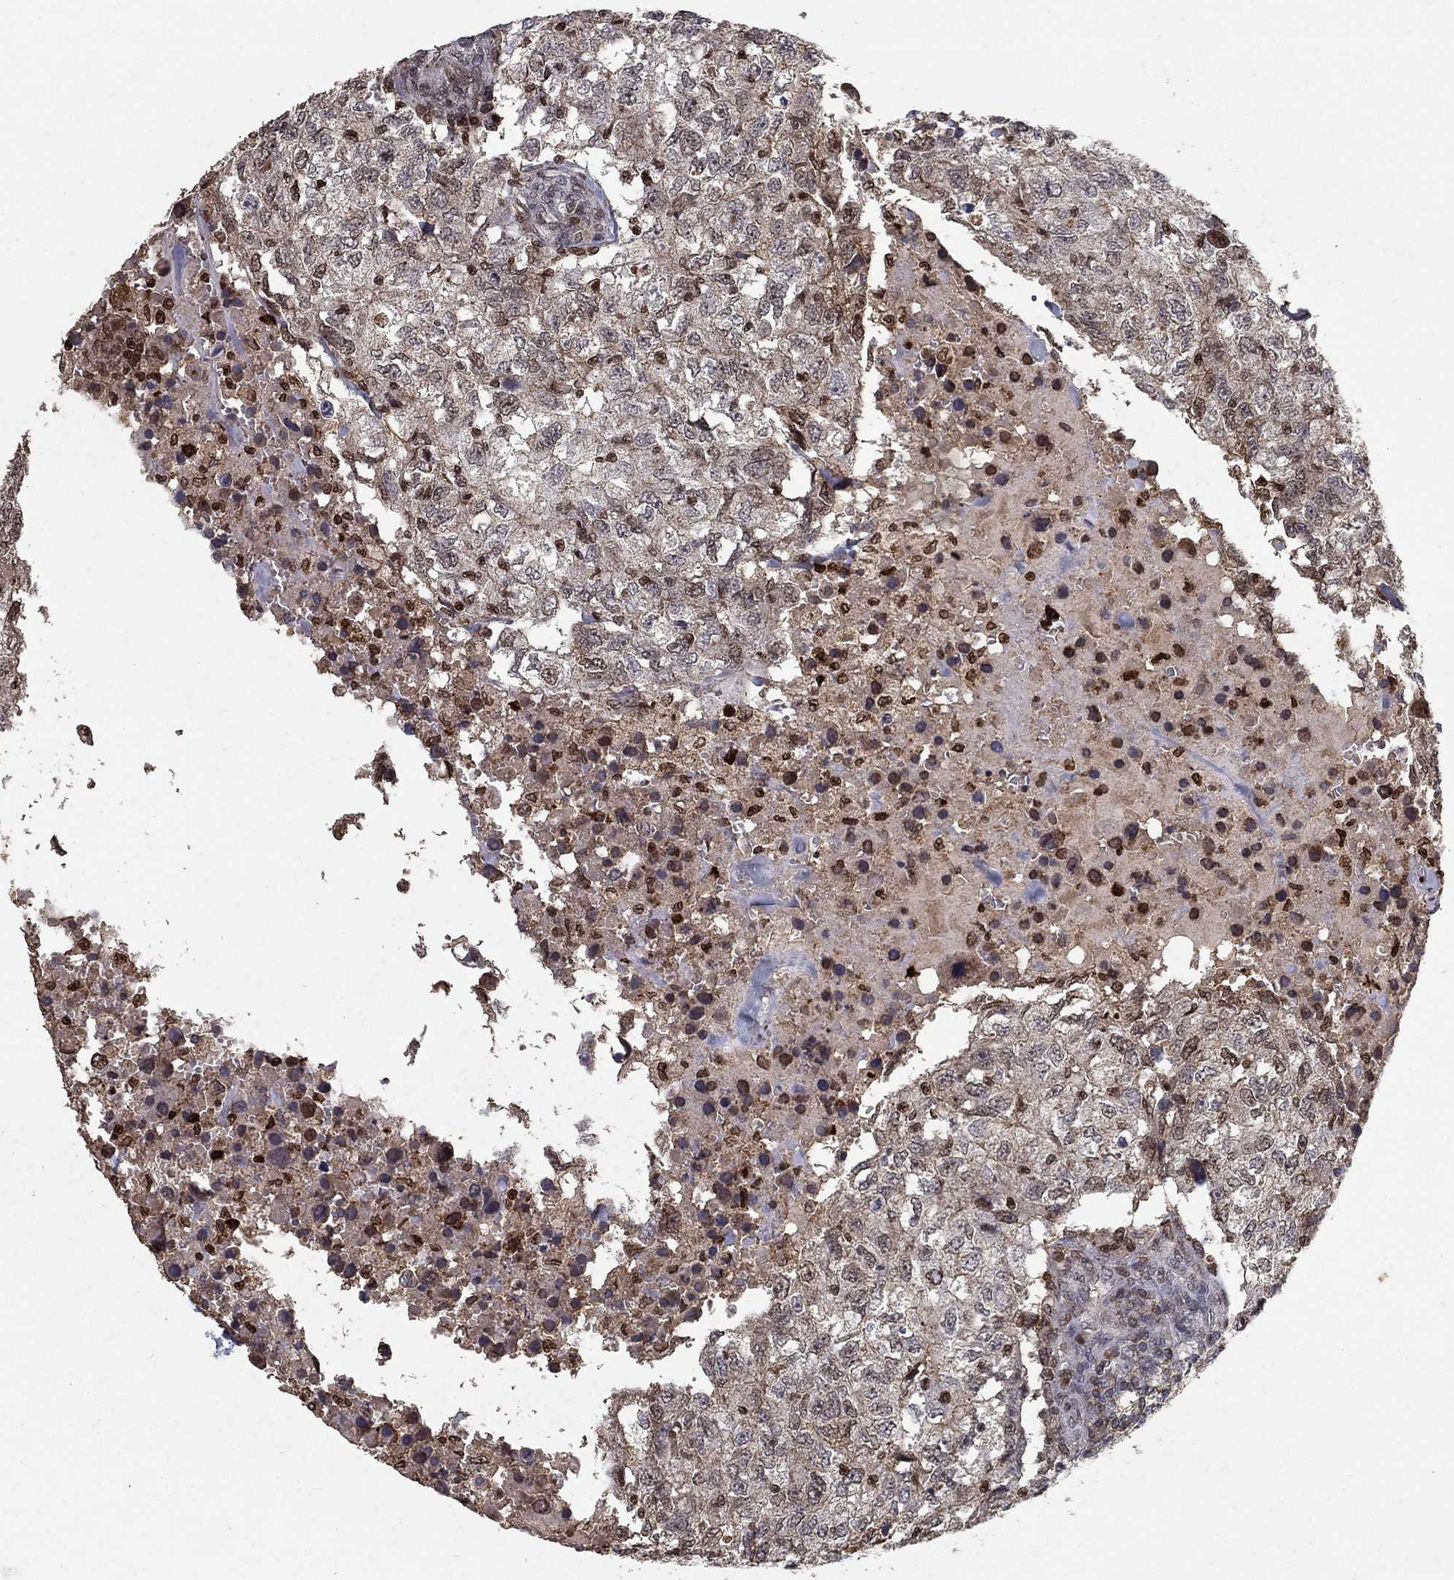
{"staining": {"intensity": "strong", "quantity": "<25%", "location": "nuclear"}, "tissue": "breast cancer", "cell_type": "Tumor cells", "image_type": "cancer", "snomed": [{"axis": "morphology", "description": "Duct carcinoma"}, {"axis": "topography", "description": "Breast"}], "caption": "There is medium levels of strong nuclear positivity in tumor cells of intraductal carcinoma (breast), as demonstrated by immunohistochemical staining (brown color).", "gene": "CD24", "patient": {"sex": "female", "age": 30}}